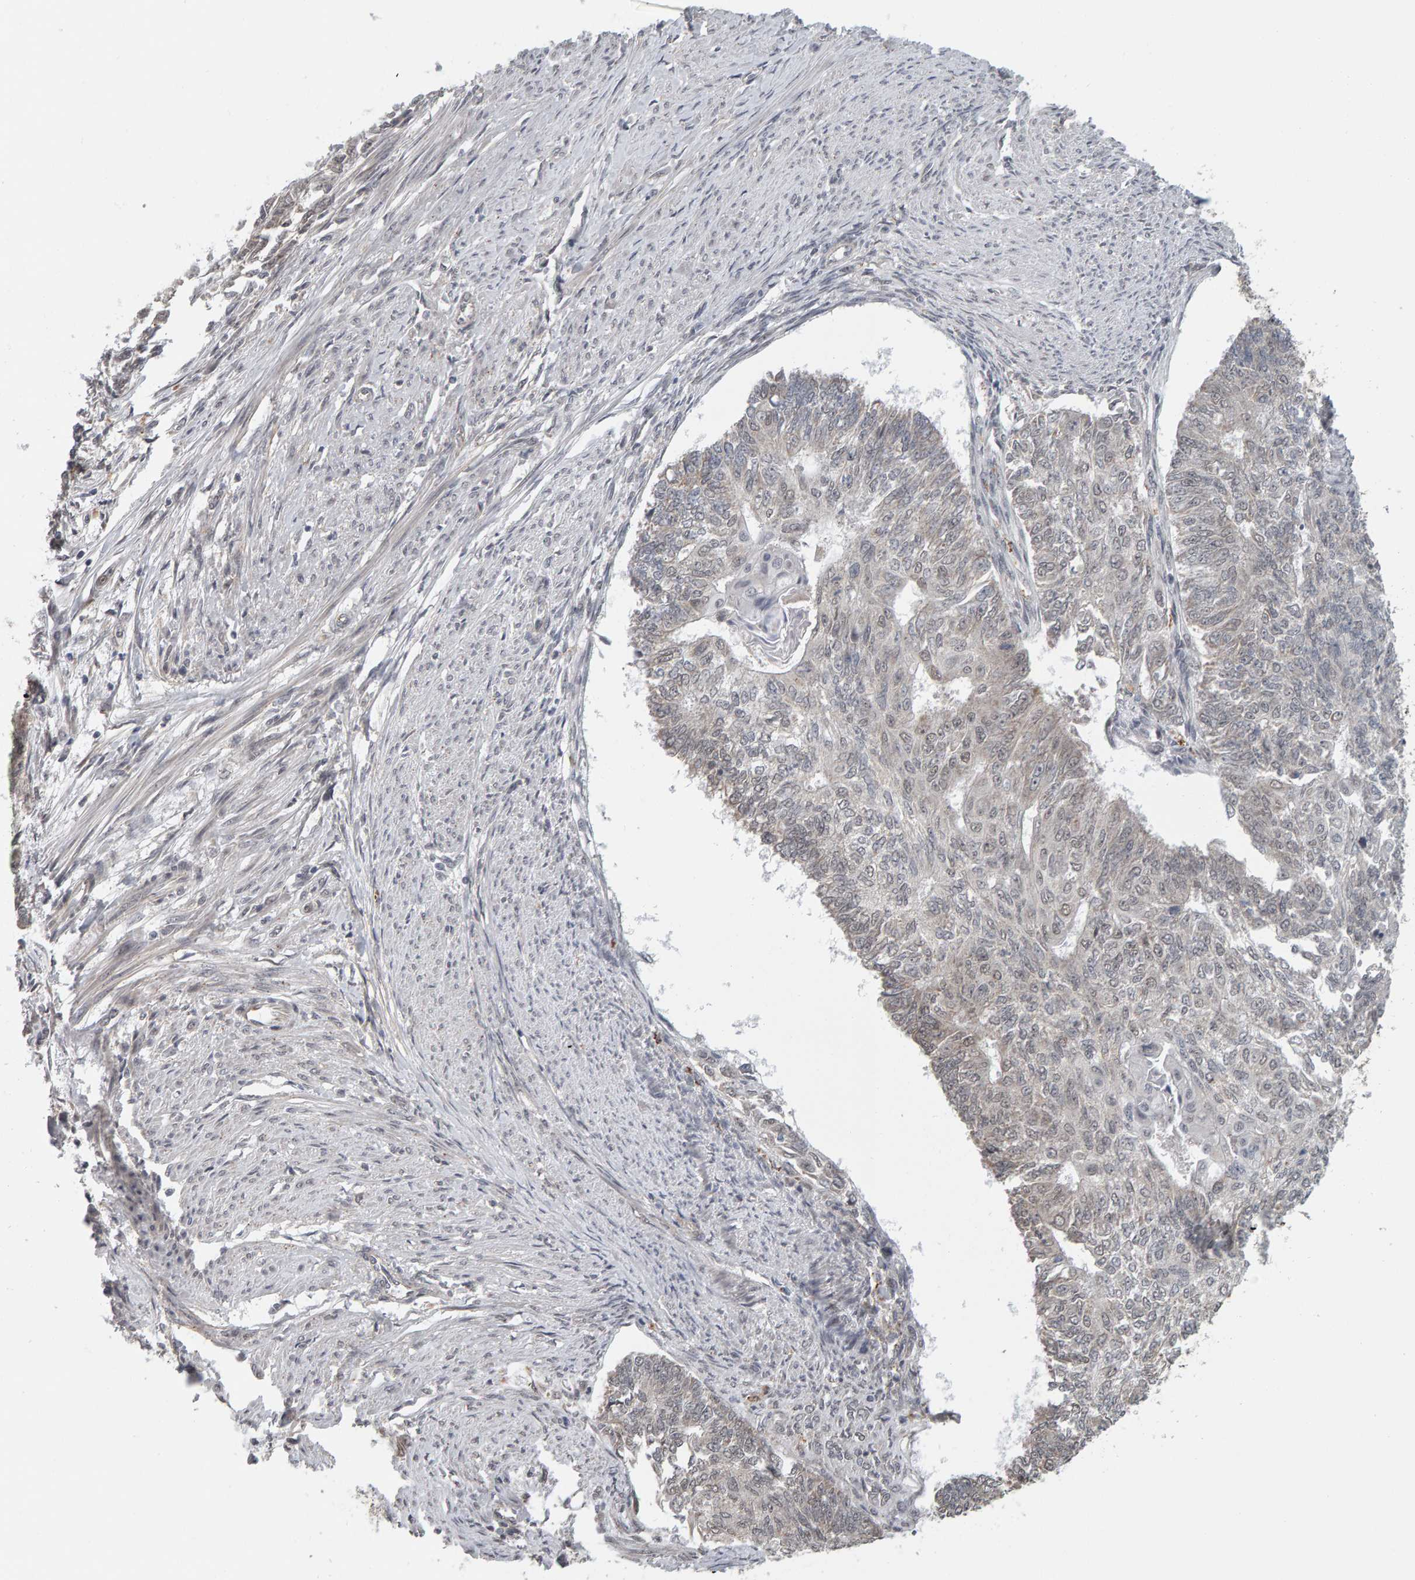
{"staining": {"intensity": "weak", "quantity": "<25%", "location": "nuclear"}, "tissue": "endometrial cancer", "cell_type": "Tumor cells", "image_type": "cancer", "snomed": [{"axis": "morphology", "description": "Adenocarcinoma, NOS"}, {"axis": "topography", "description": "Endometrium"}], "caption": "Tumor cells are negative for brown protein staining in adenocarcinoma (endometrial).", "gene": "DAP3", "patient": {"sex": "female", "age": 32}}